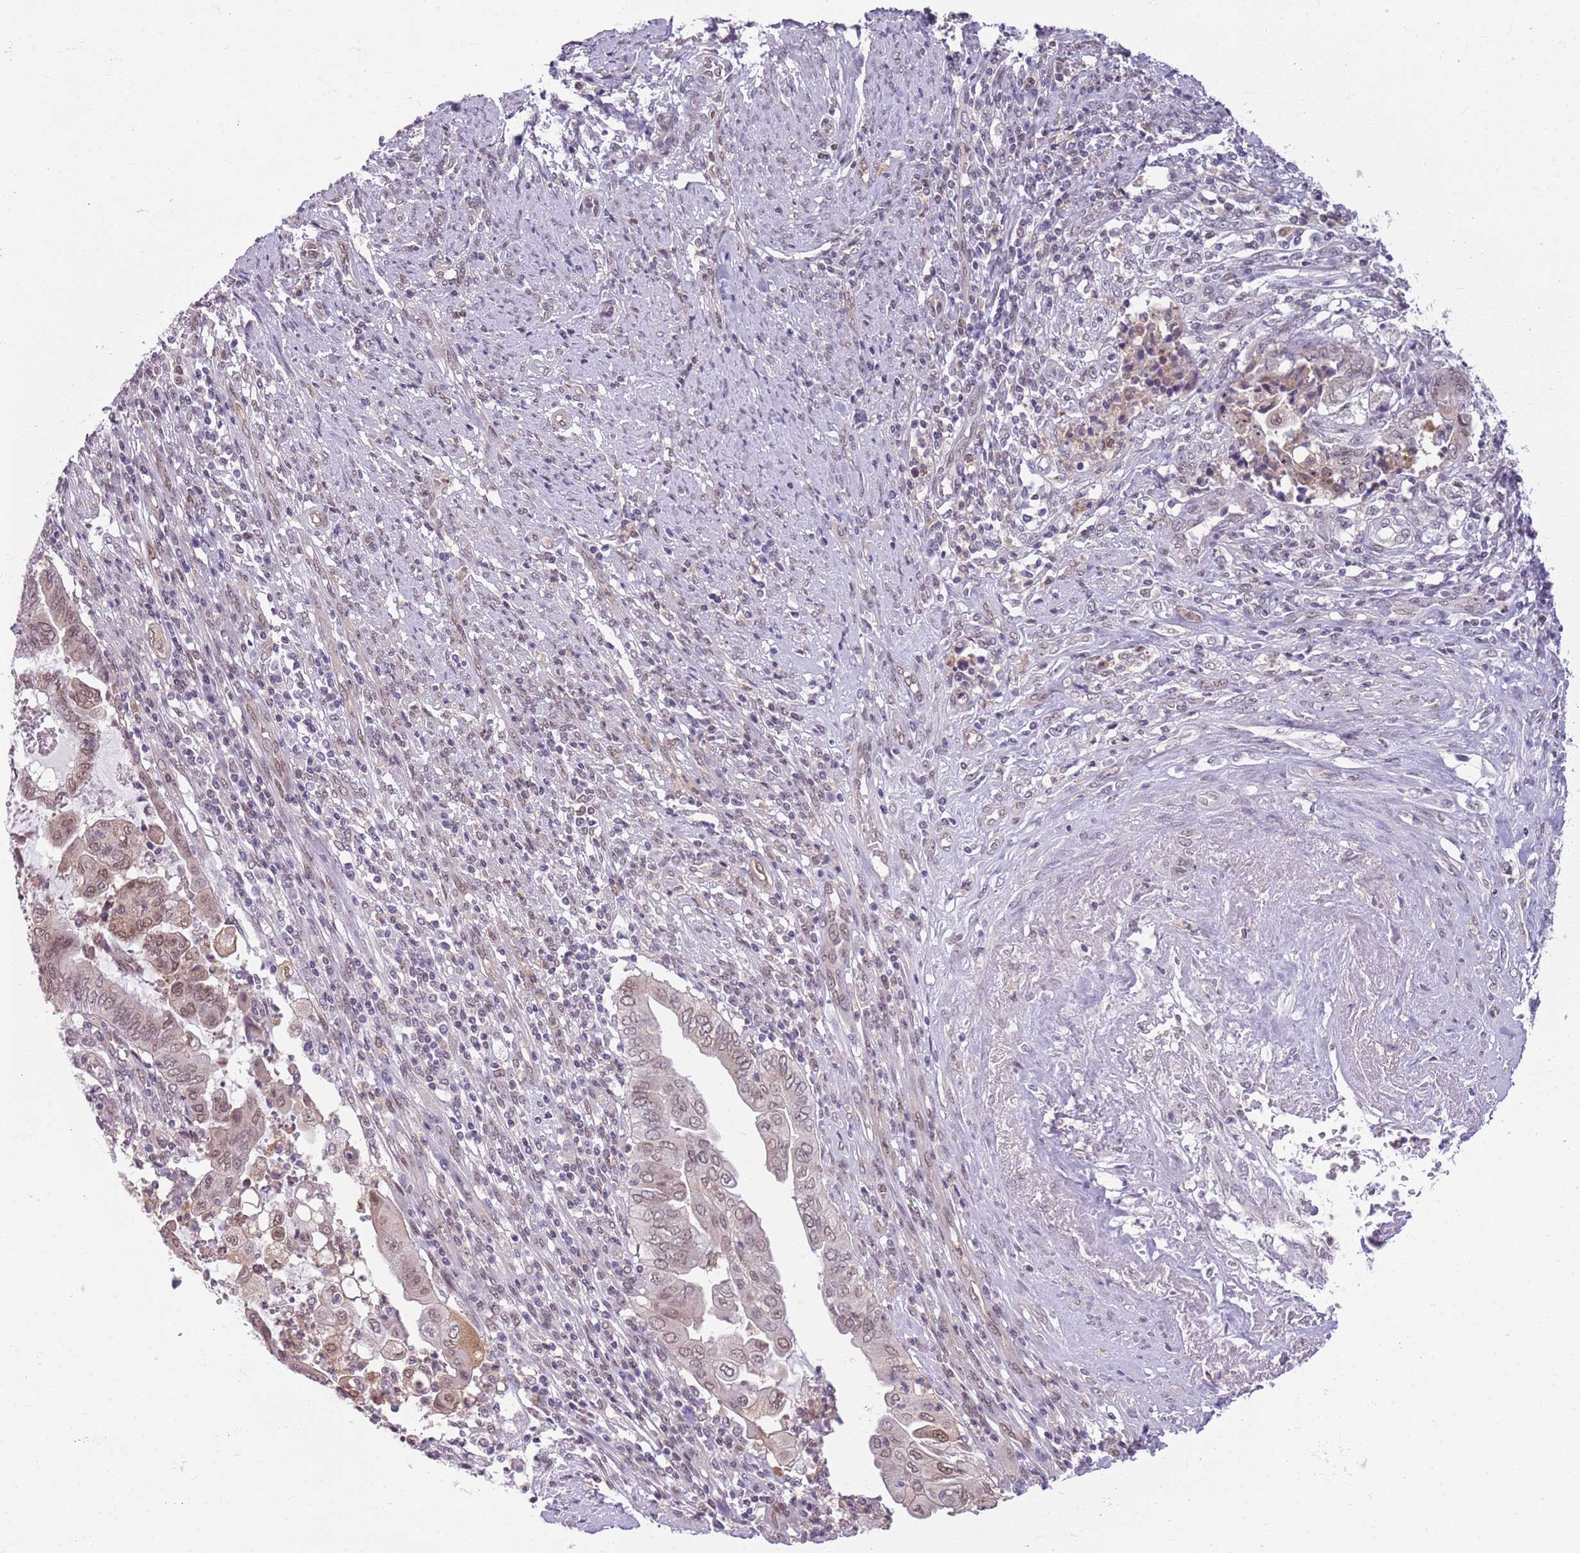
{"staining": {"intensity": "moderate", "quantity": "25%-75%", "location": "nuclear"}, "tissue": "endometrial cancer", "cell_type": "Tumor cells", "image_type": "cancer", "snomed": [{"axis": "morphology", "description": "Adenocarcinoma, NOS"}, {"axis": "topography", "description": "Uterus"}, {"axis": "topography", "description": "Endometrium"}], "caption": "Endometrial cancer (adenocarcinoma) stained for a protein (brown) shows moderate nuclear positive expression in approximately 25%-75% of tumor cells.", "gene": "DHX32", "patient": {"sex": "female", "age": 70}}